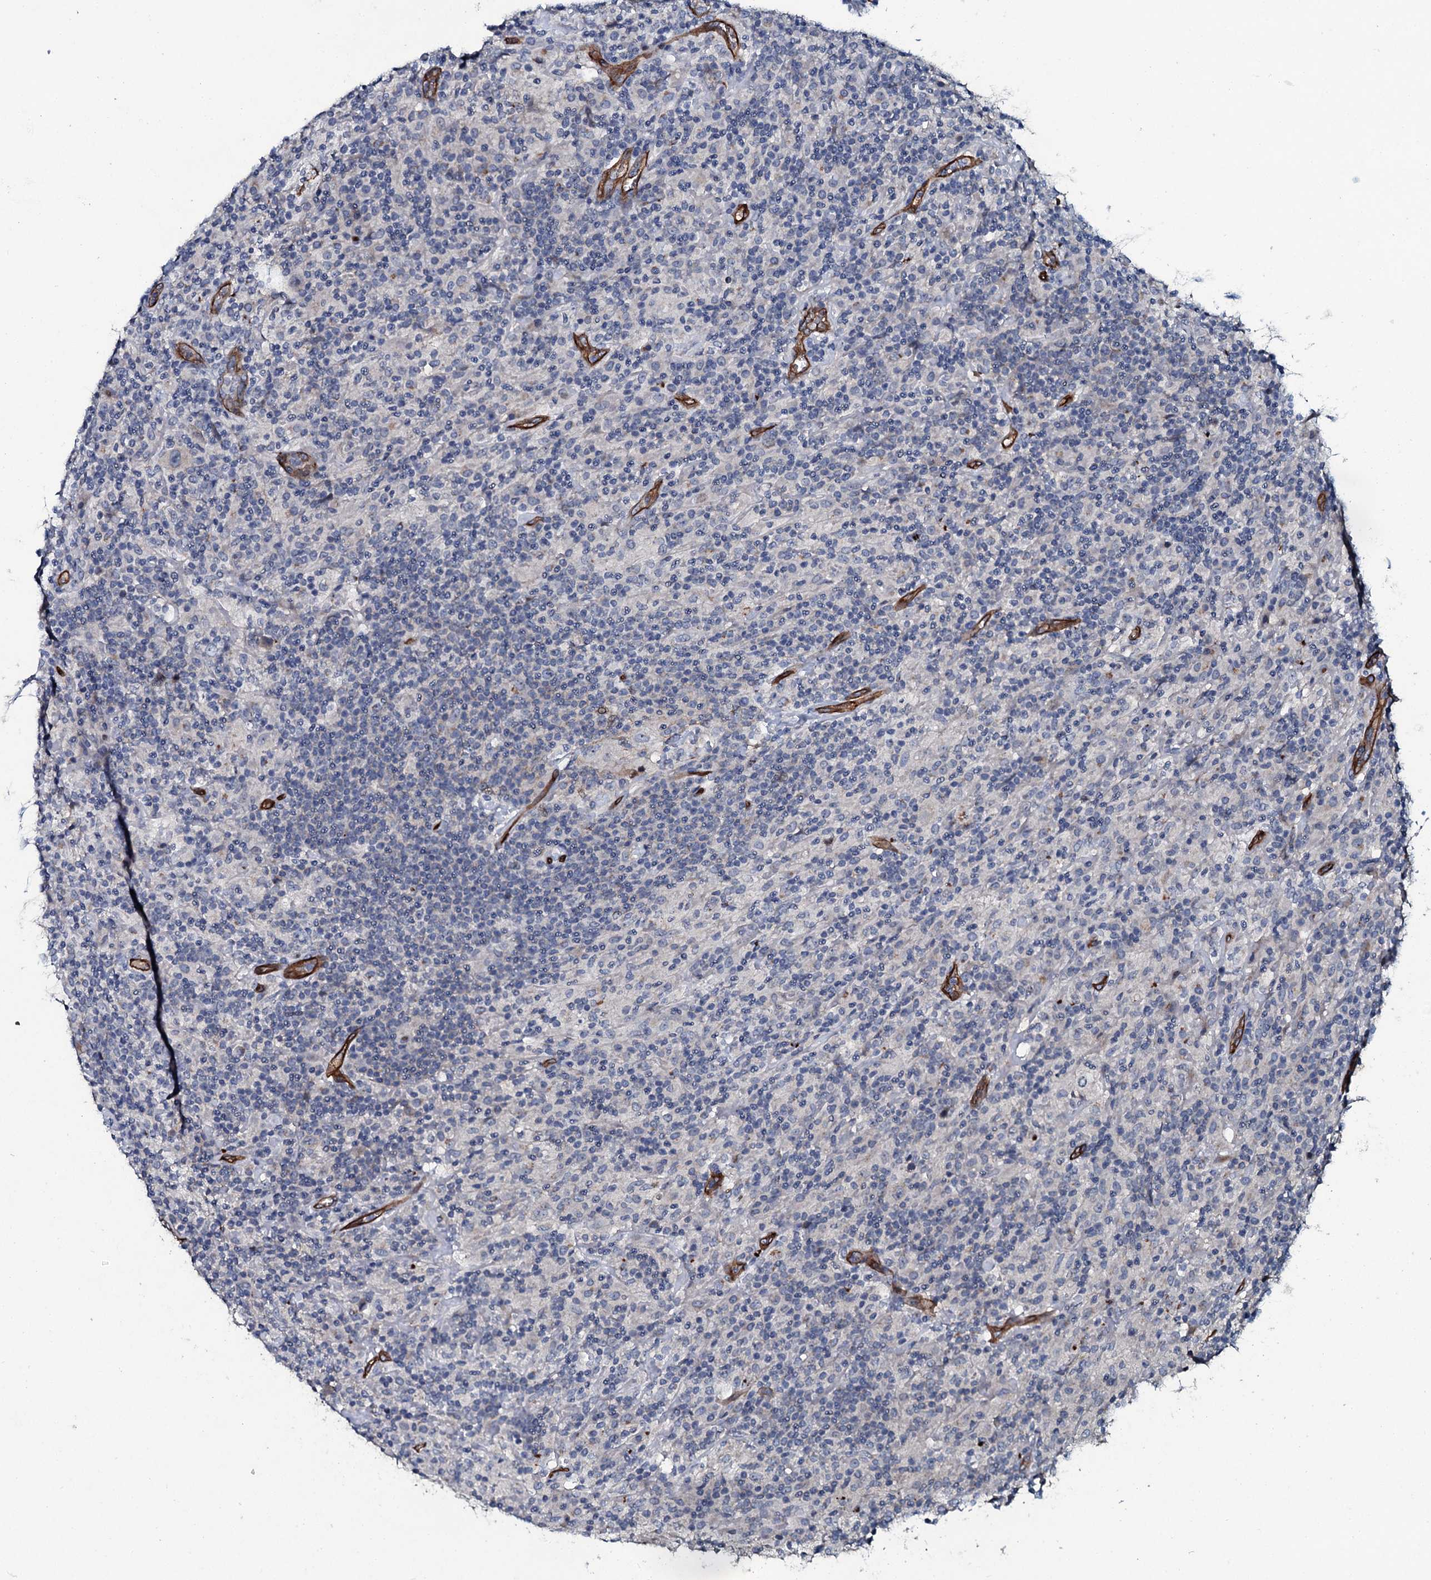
{"staining": {"intensity": "negative", "quantity": "none", "location": "none"}, "tissue": "lymphoma", "cell_type": "Tumor cells", "image_type": "cancer", "snomed": [{"axis": "morphology", "description": "Hodgkin's disease, NOS"}, {"axis": "topography", "description": "Lymph node"}], "caption": "Protein analysis of lymphoma reveals no significant expression in tumor cells.", "gene": "CLEC14A", "patient": {"sex": "male", "age": 70}}